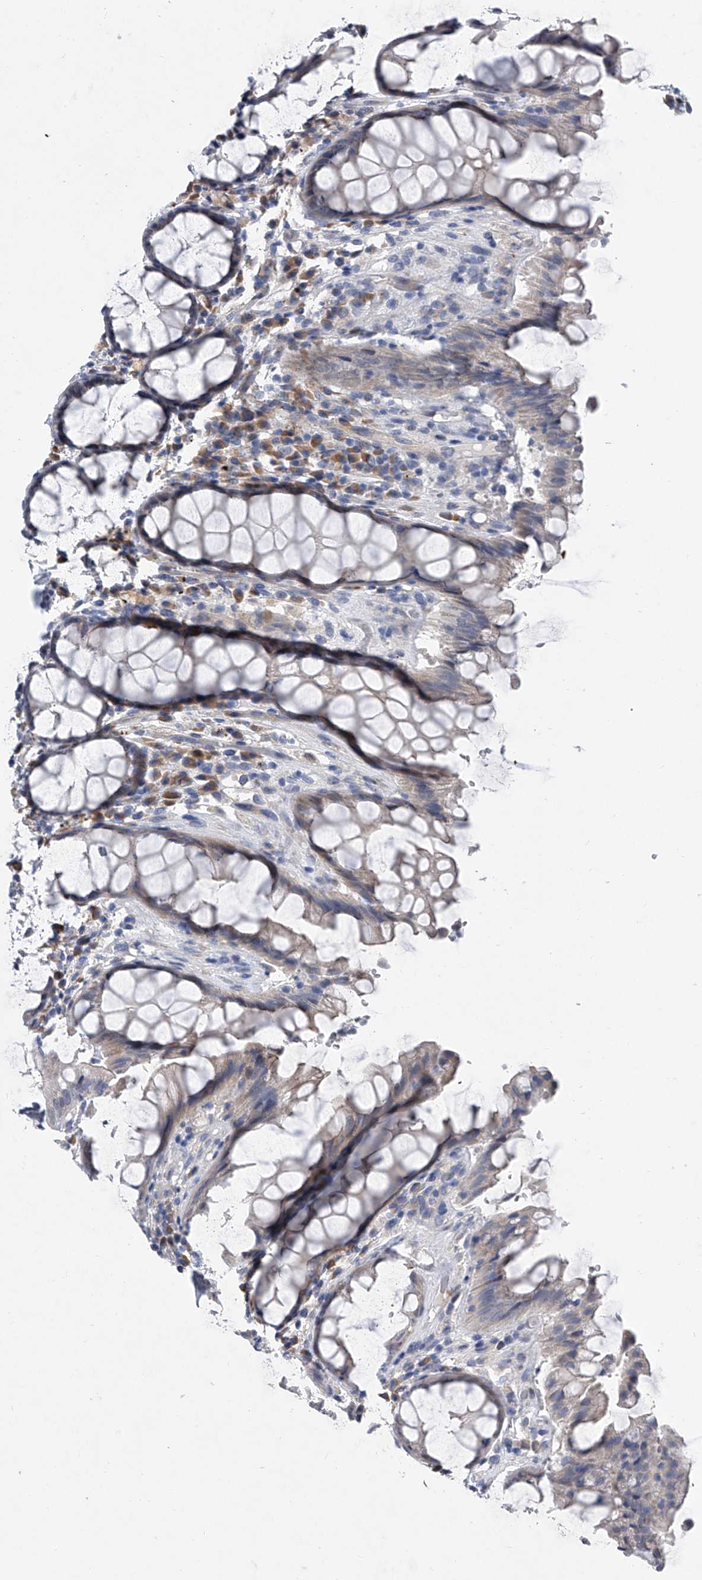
{"staining": {"intensity": "strong", "quantity": "<25%", "location": "cytoplasmic/membranous"}, "tissue": "rectum", "cell_type": "Glandular cells", "image_type": "normal", "snomed": [{"axis": "morphology", "description": "Normal tissue, NOS"}, {"axis": "topography", "description": "Rectum"}], "caption": "A high-resolution photomicrograph shows immunohistochemistry staining of benign rectum, which demonstrates strong cytoplasmic/membranous expression in about <25% of glandular cells. The staining was performed using DAB (3,3'-diaminobenzidine), with brown indicating positive protein expression. Nuclei are stained blue with hematoxylin.", "gene": "ALG14", "patient": {"sex": "male", "age": 64}}